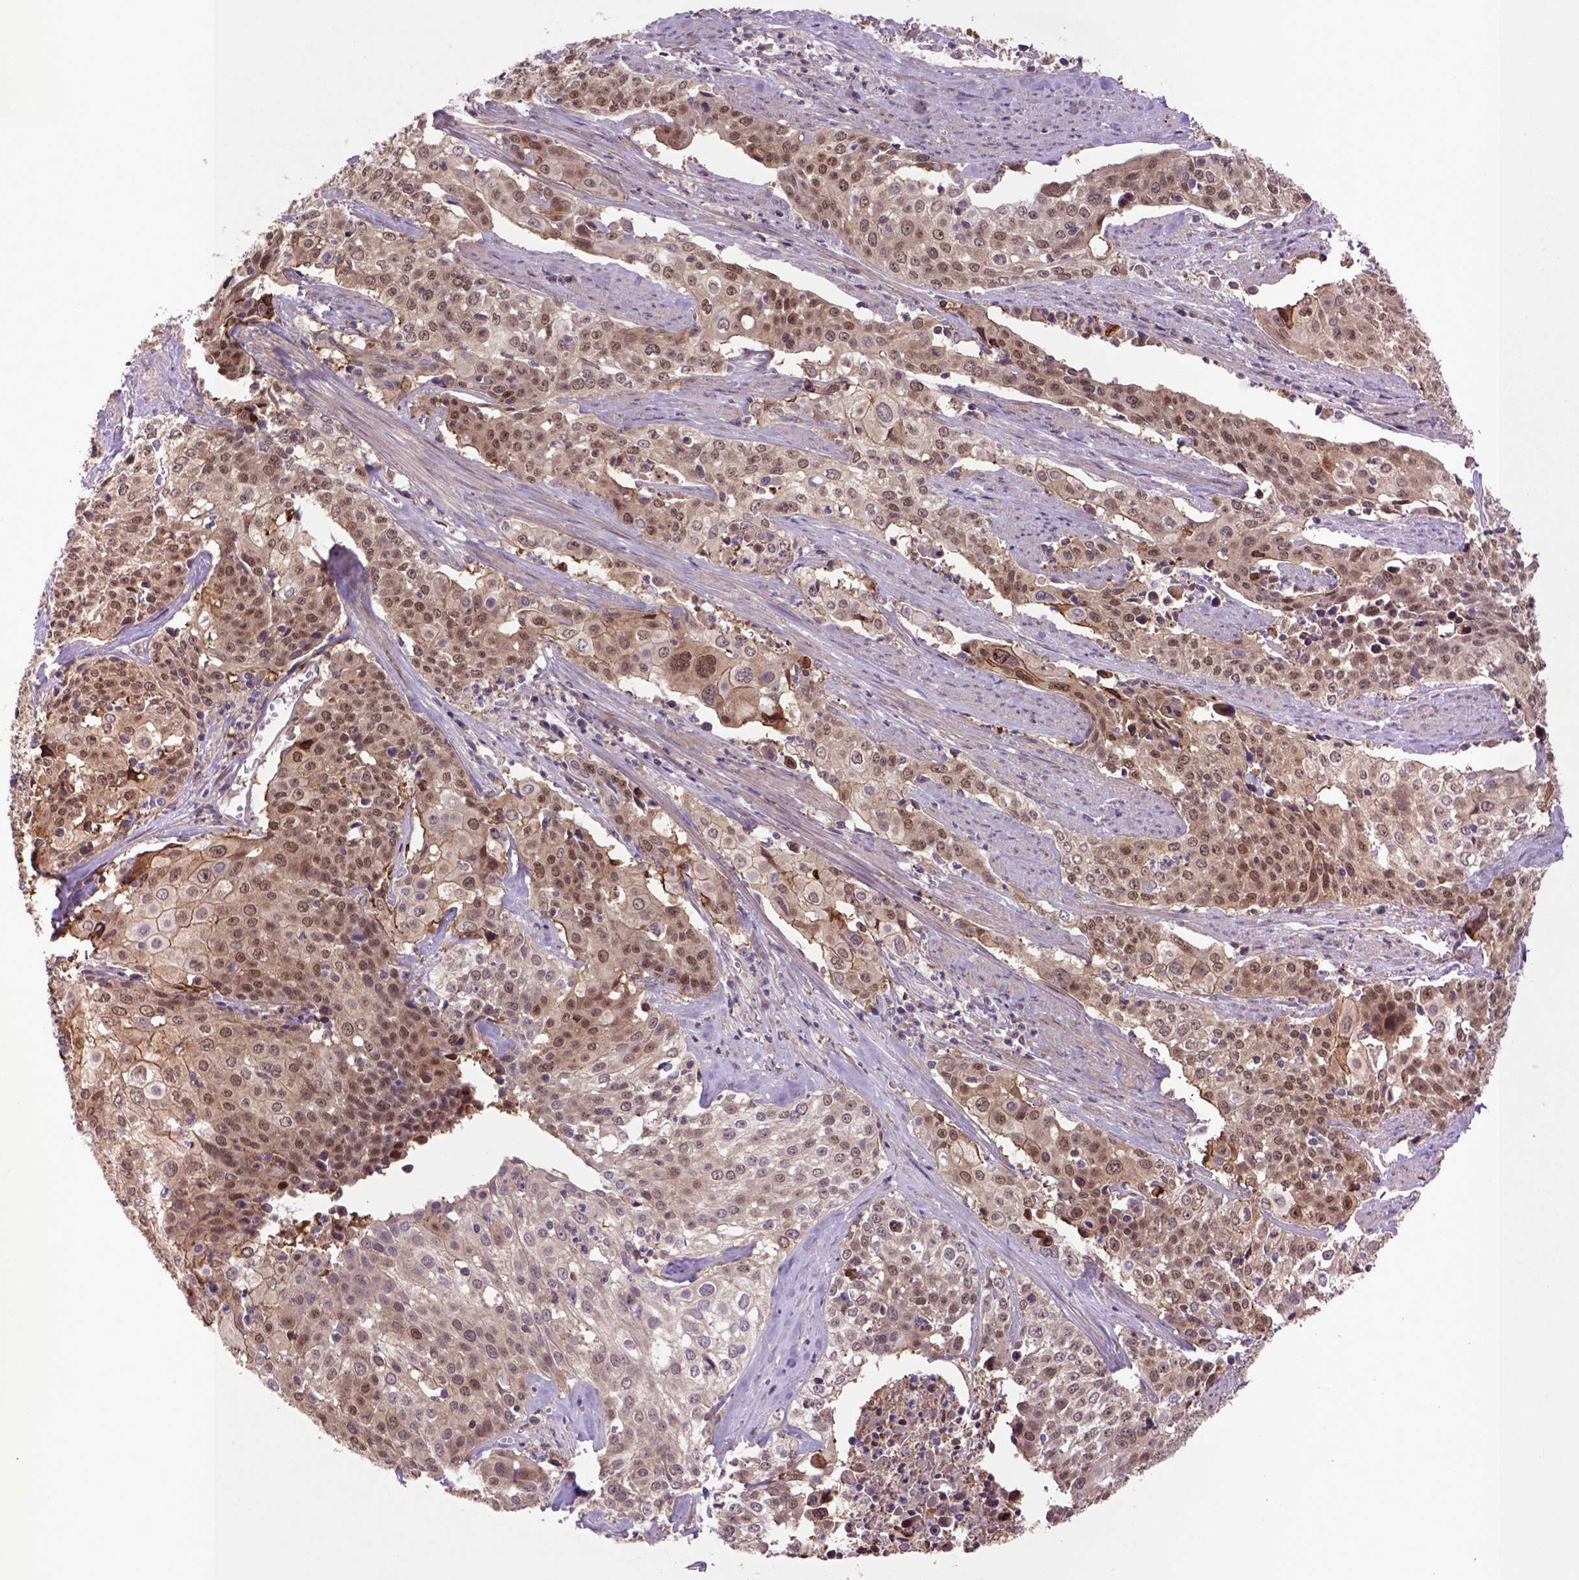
{"staining": {"intensity": "moderate", "quantity": ">75%", "location": "cytoplasmic/membranous,nuclear"}, "tissue": "cervical cancer", "cell_type": "Tumor cells", "image_type": "cancer", "snomed": [{"axis": "morphology", "description": "Squamous cell carcinoma, NOS"}, {"axis": "topography", "description": "Cervix"}], "caption": "IHC staining of cervical cancer (squamous cell carcinoma), which shows medium levels of moderate cytoplasmic/membranous and nuclear staining in about >75% of tumor cells indicating moderate cytoplasmic/membranous and nuclear protein staining. The staining was performed using DAB (brown) for protein detection and nuclei were counterstained in hematoxylin (blue).", "gene": "HSPBP1", "patient": {"sex": "female", "age": 39}}